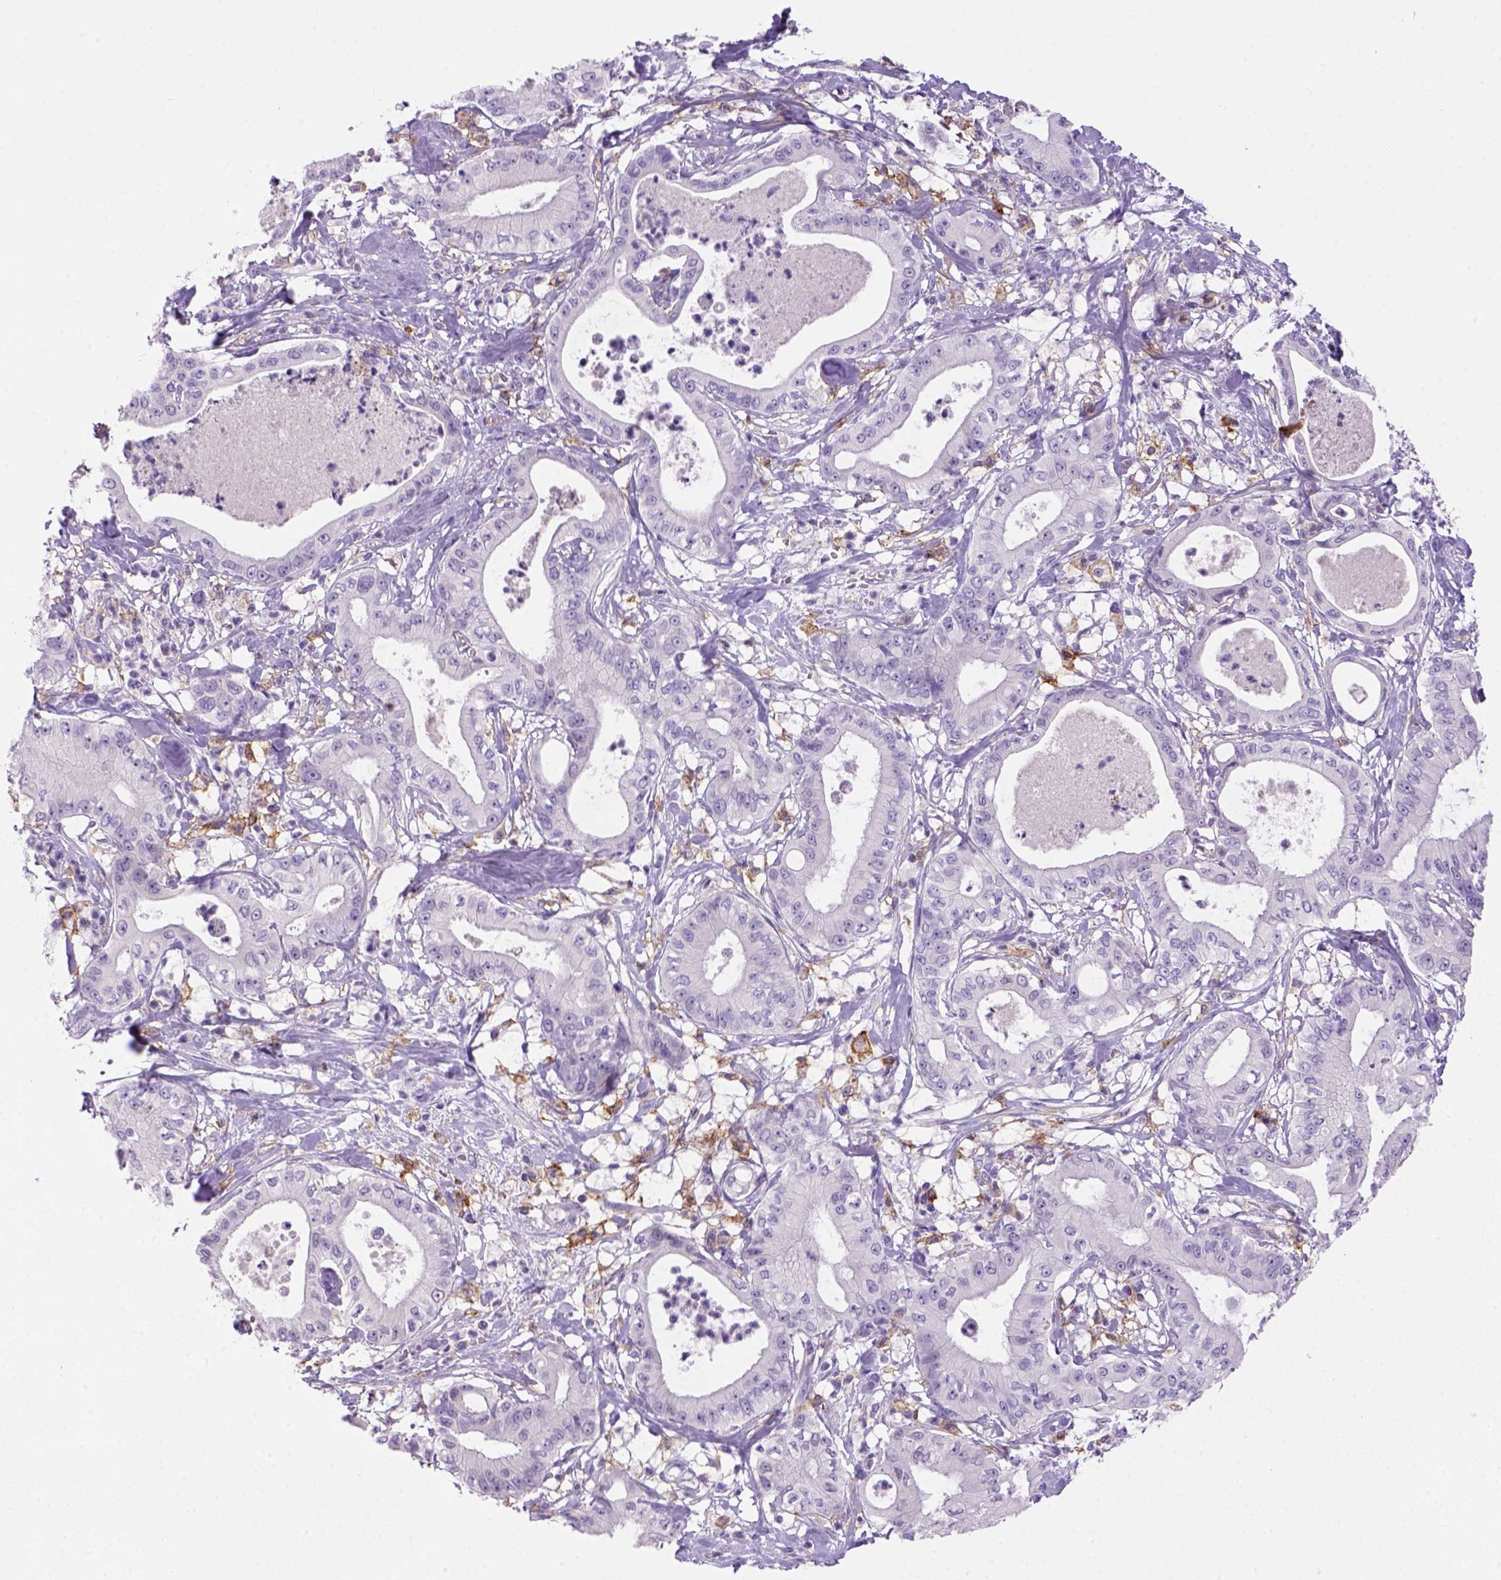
{"staining": {"intensity": "negative", "quantity": "none", "location": "none"}, "tissue": "pancreatic cancer", "cell_type": "Tumor cells", "image_type": "cancer", "snomed": [{"axis": "morphology", "description": "Adenocarcinoma, NOS"}, {"axis": "topography", "description": "Pancreas"}], "caption": "A micrograph of human pancreatic cancer (adenocarcinoma) is negative for staining in tumor cells.", "gene": "CD14", "patient": {"sex": "male", "age": 71}}